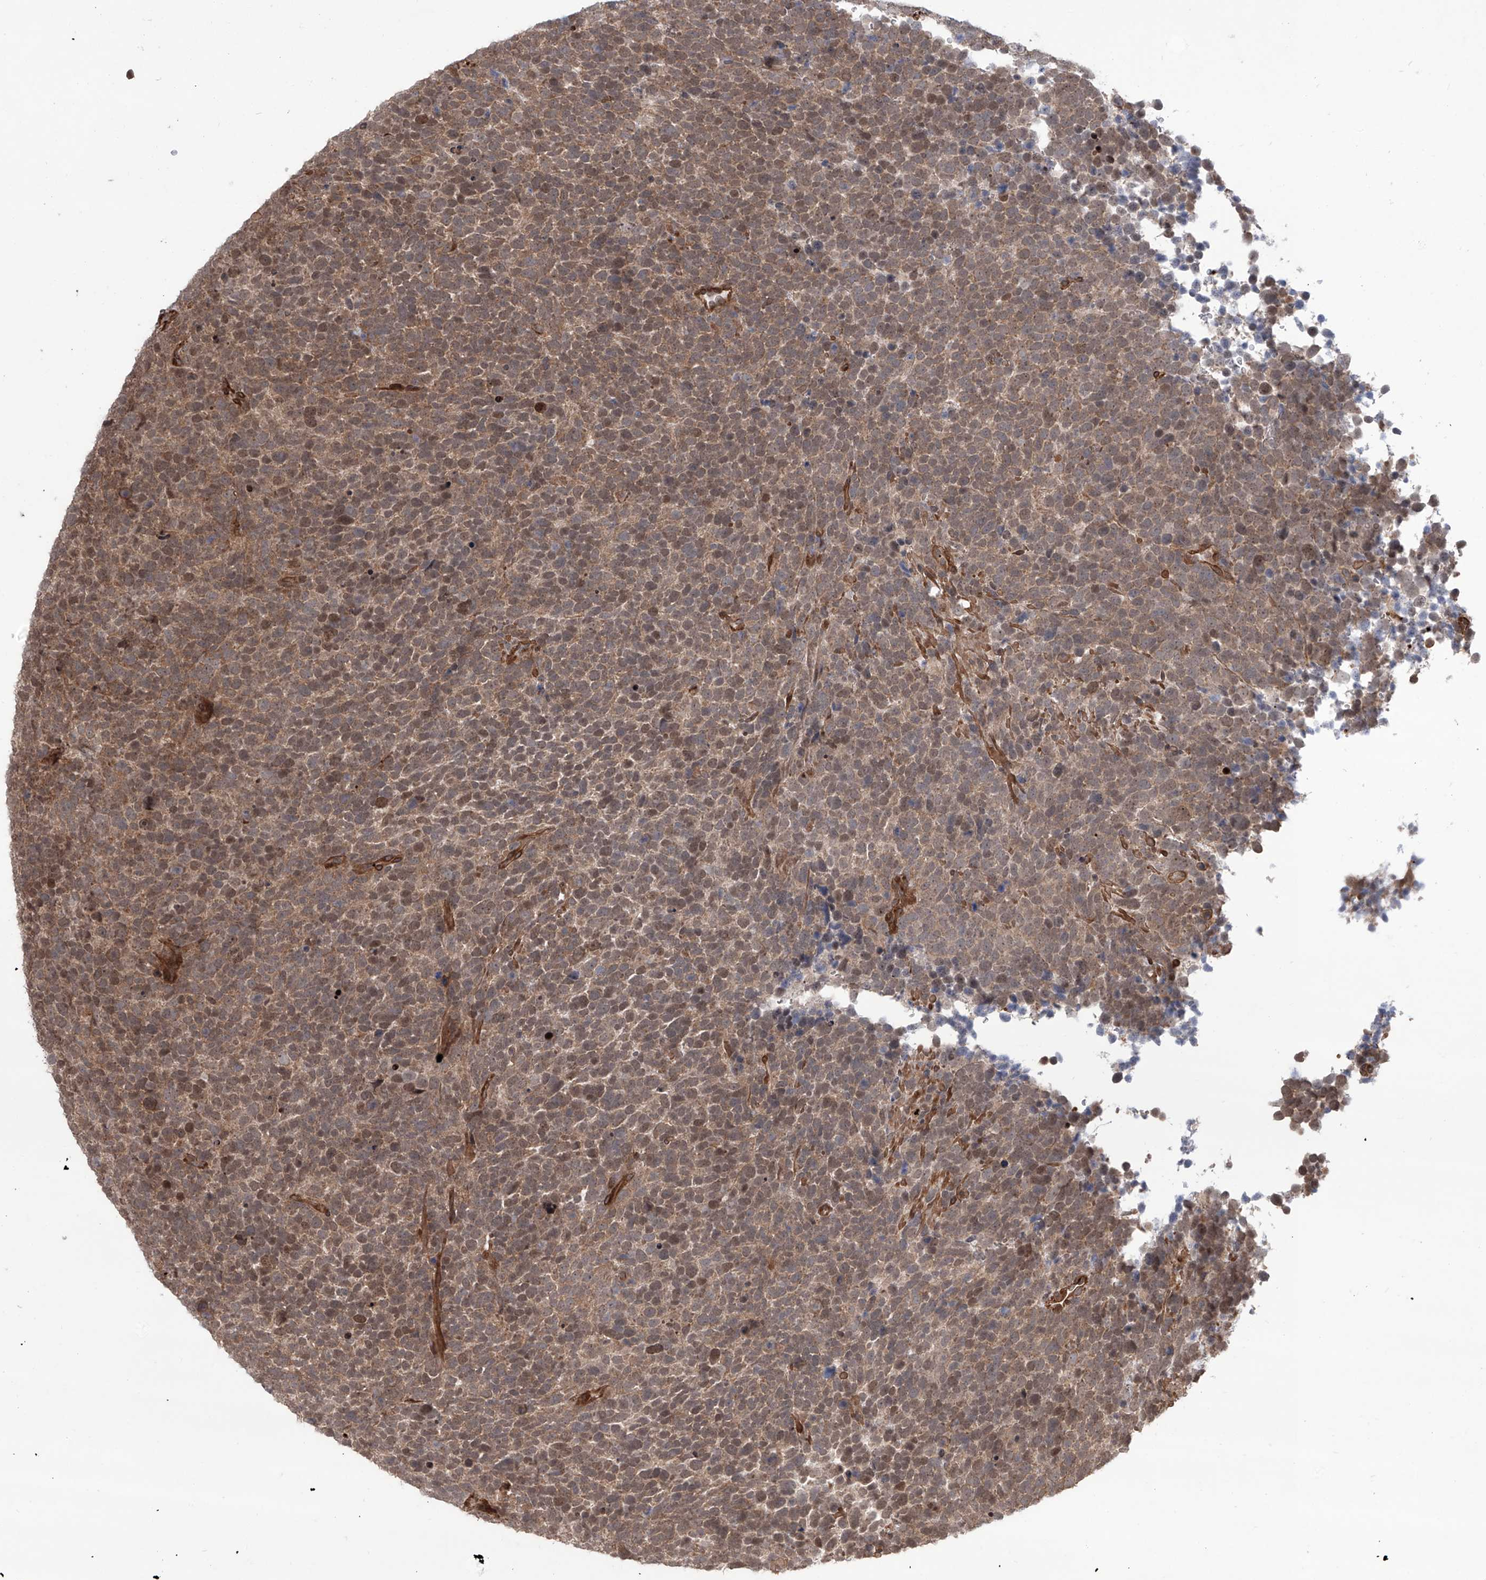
{"staining": {"intensity": "moderate", "quantity": ">75%", "location": "cytoplasmic/membranous,nuclear"}, "tissue": "urothelial cancer", "cell_type": "Tumor cells", "image_type": "cancer", "snomed": [{"axis": "morphology", "description": "Urothelial carcinoma, High grade"}, {"axis": "topography", "description": "Urinary bladder"}], "caption": "DAB (3,3'-diaminobenzidine) immunohistochemical staining of human urothelial cancer shows moderate cytoplasmic/membranous and nuclear protein expression in approximately >75% of tumor cells.", "gene": "APAF1", "patient": {"sex": "female", "age": 82}}